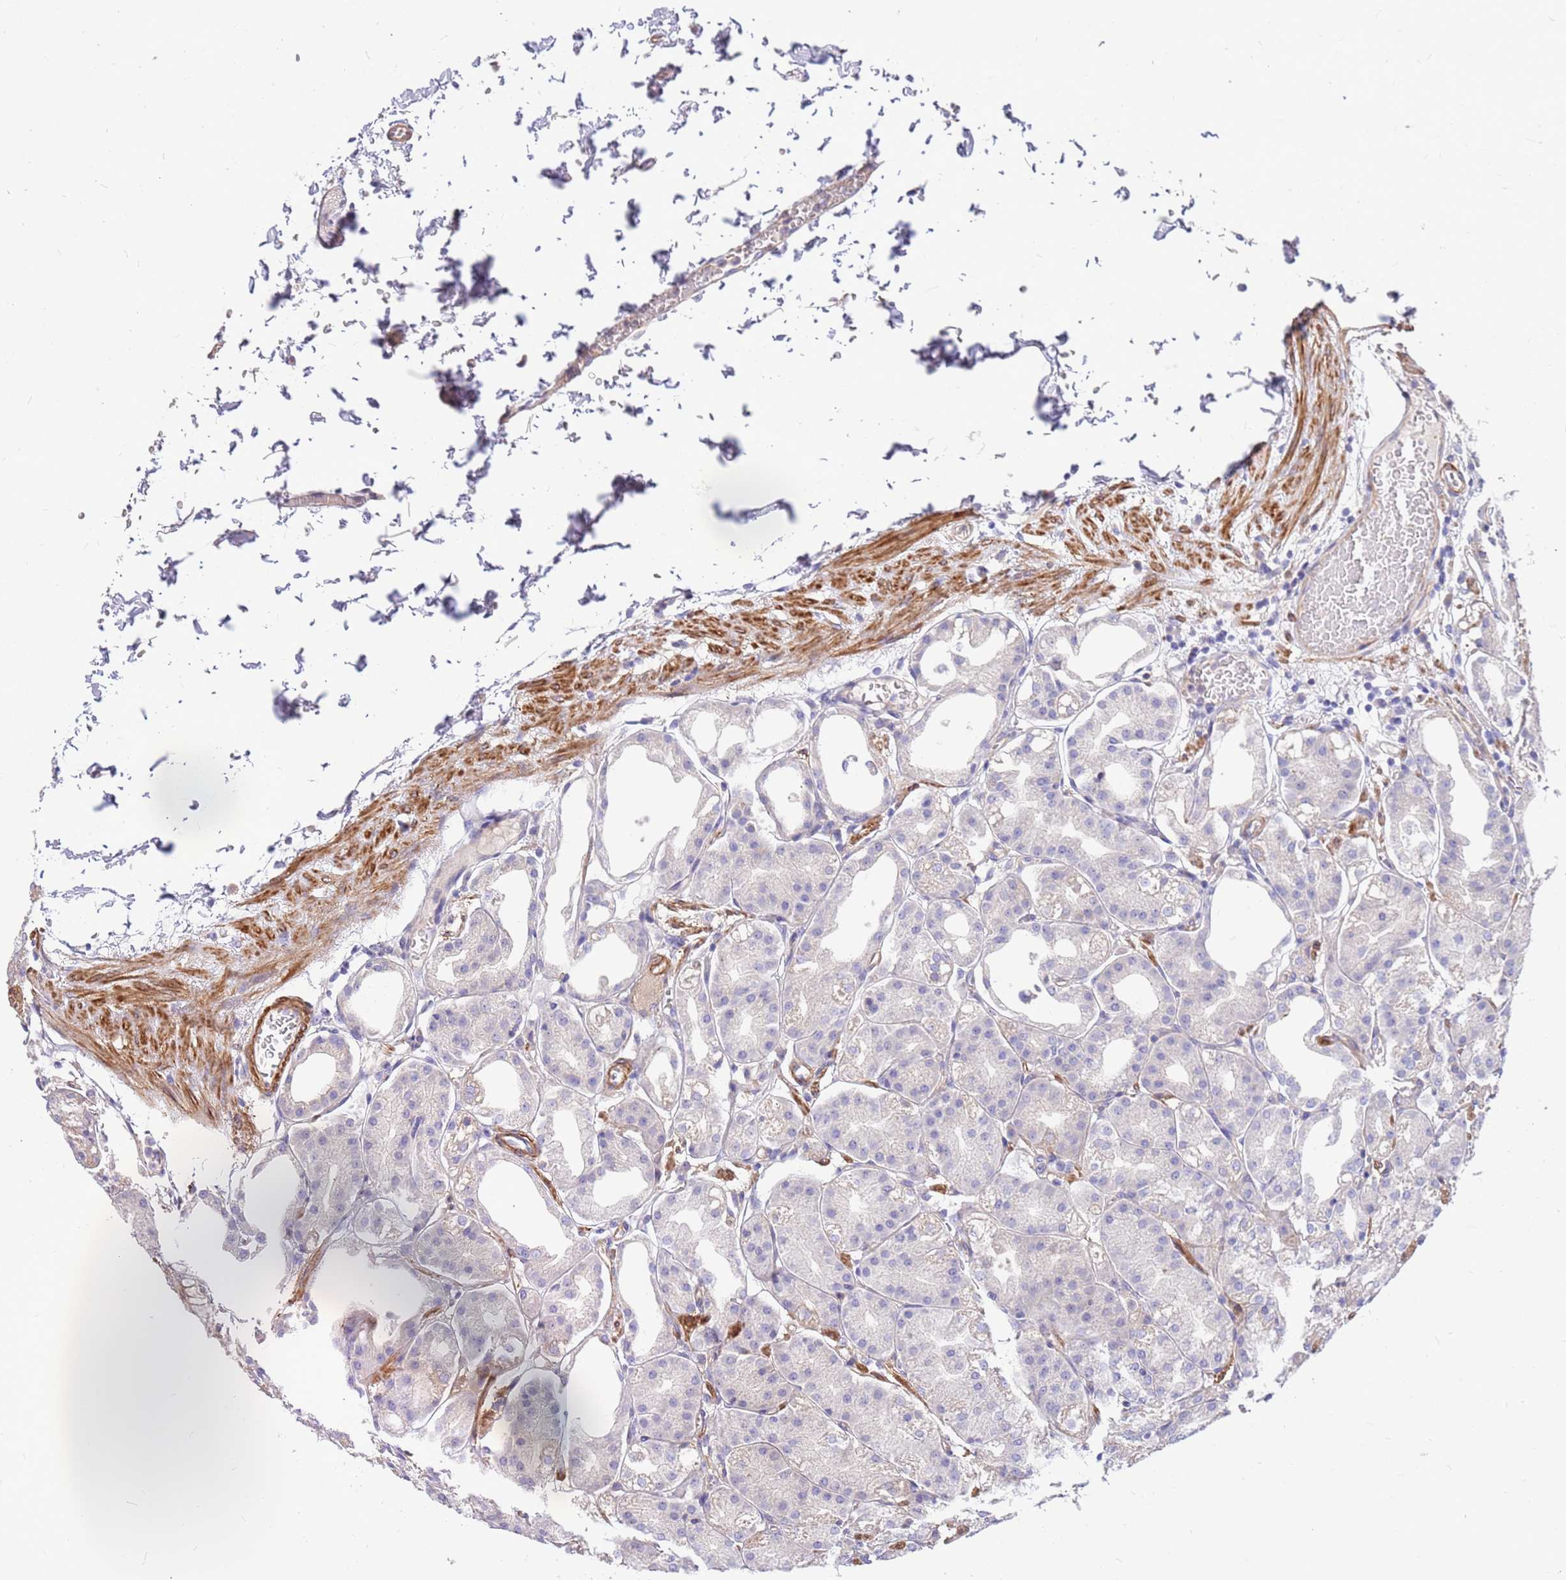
{"staining": {"intensity": "moderate", "quantity": "25%-75%", "location": "cytoplasmic/membranous,nuclear"}, "tissue": "stomach", "cell_type": "Glandular cells", "image_type": "normal", "snomed": [{"axis": "morphology", "description": "Normal tissue, NOS"}, {"axis": "topography", "description": "Stomach, lower"}], "caption": "Human stomach stained with a brown dye displays moderate cytoplasmic/membranous,nuclear positive expression in approximately 25%-75% of glandular cells.", "gene": "MVD", "patient": {"sex": "male", "age": 71}}